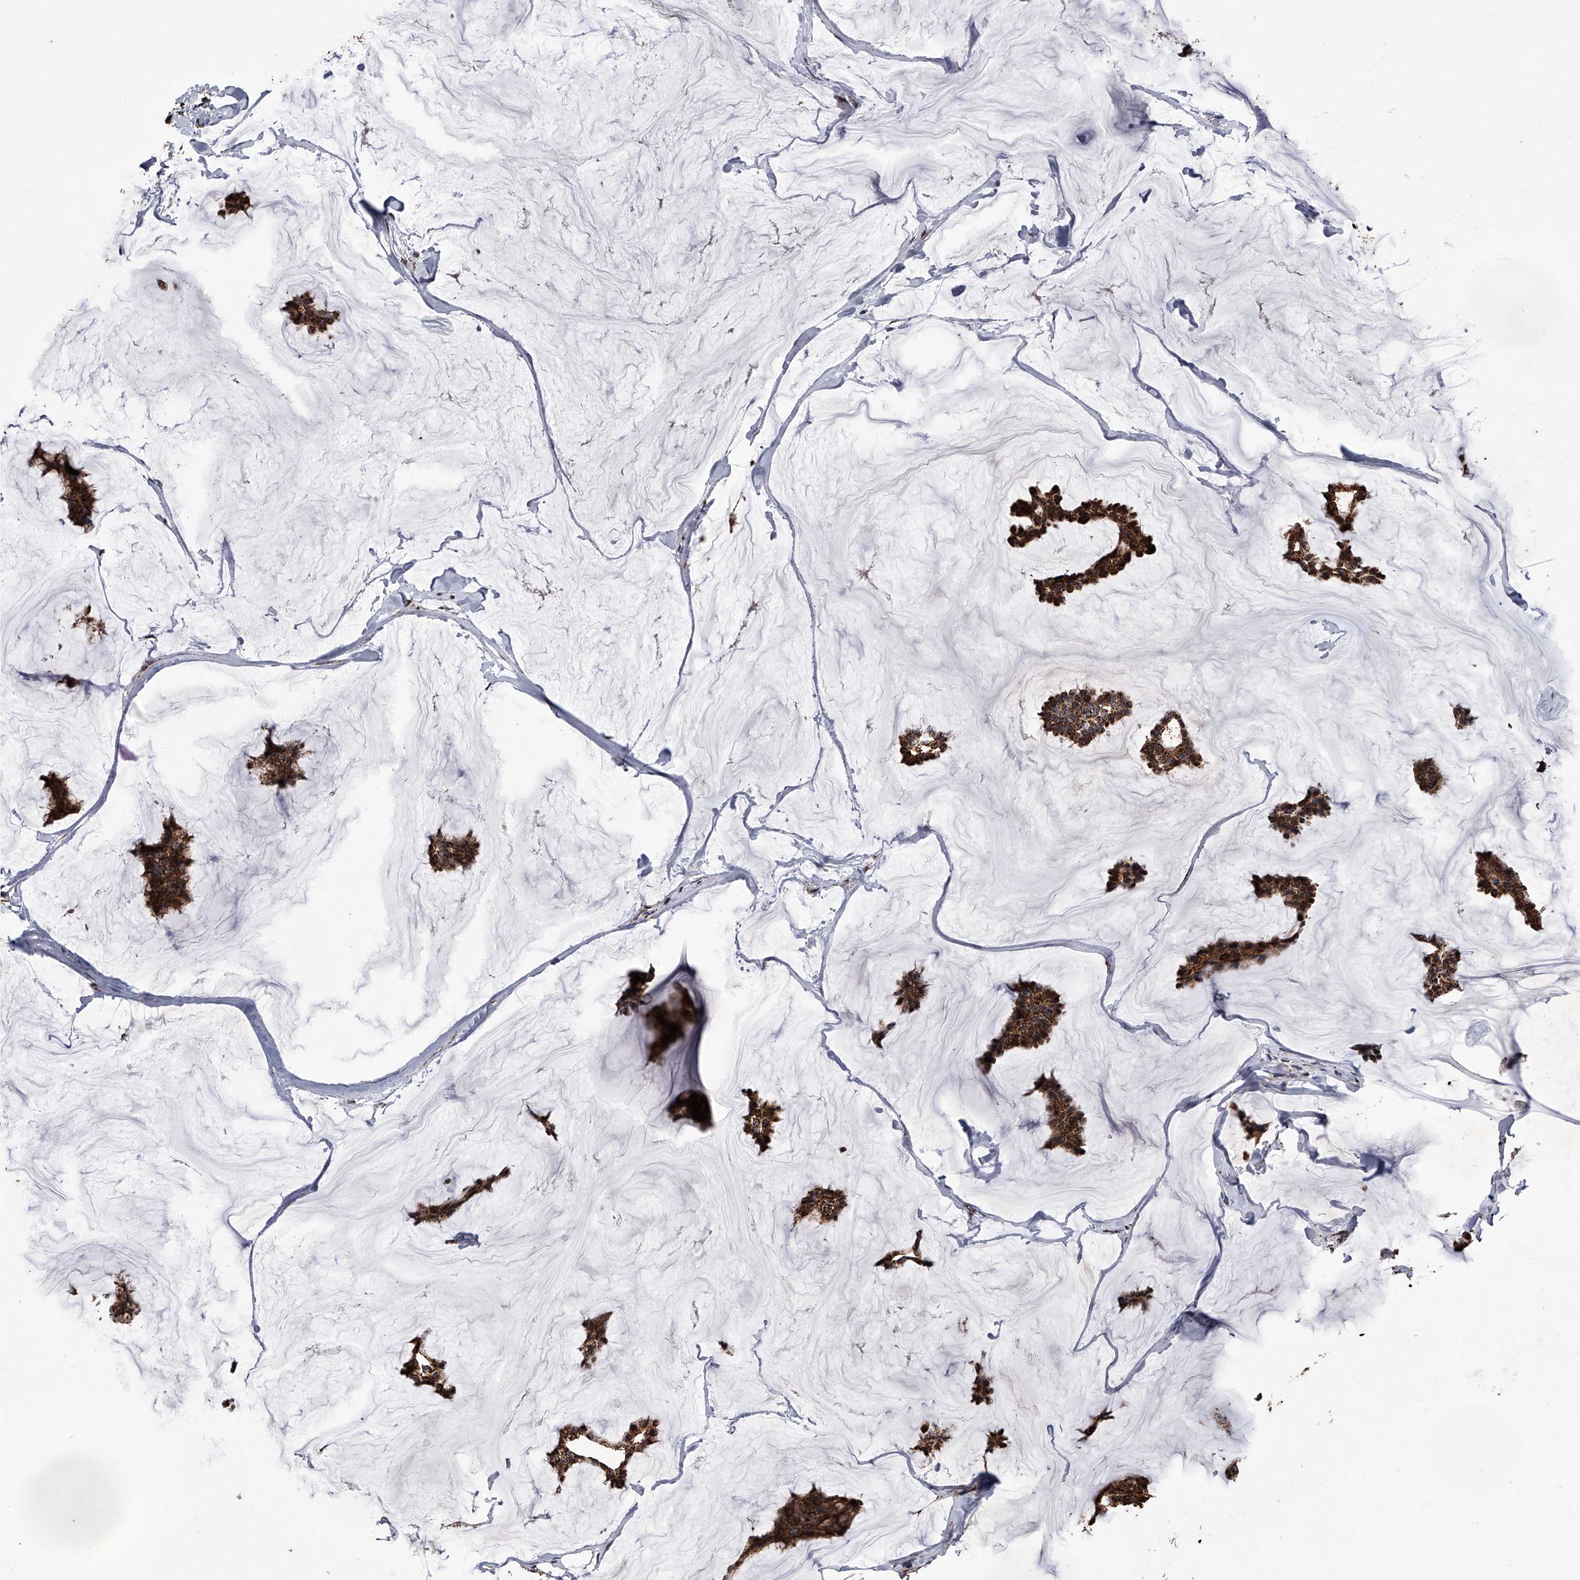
{"staining": {"intensity": "strong", "quantity": ">75%", "location": "cytoplasmic/membranous"}, "tissue": "breast cancer", "cell_type": "Tumor cells", "image_type": "cancer", "snomed": [{"axis": "morphology", "description": "Duct carcinoma"}, {"axis": "topography", "description": "Breast"}], "caption": "Approximately >75% of tumor cells in human breast intraductal carcinoma show strong cytoplasmic/membranous protein positivity as visualized by brown immunohistochemical staining.", "gene": "SMPDL3A", "patient": {"sex": "female", "age": 93}}